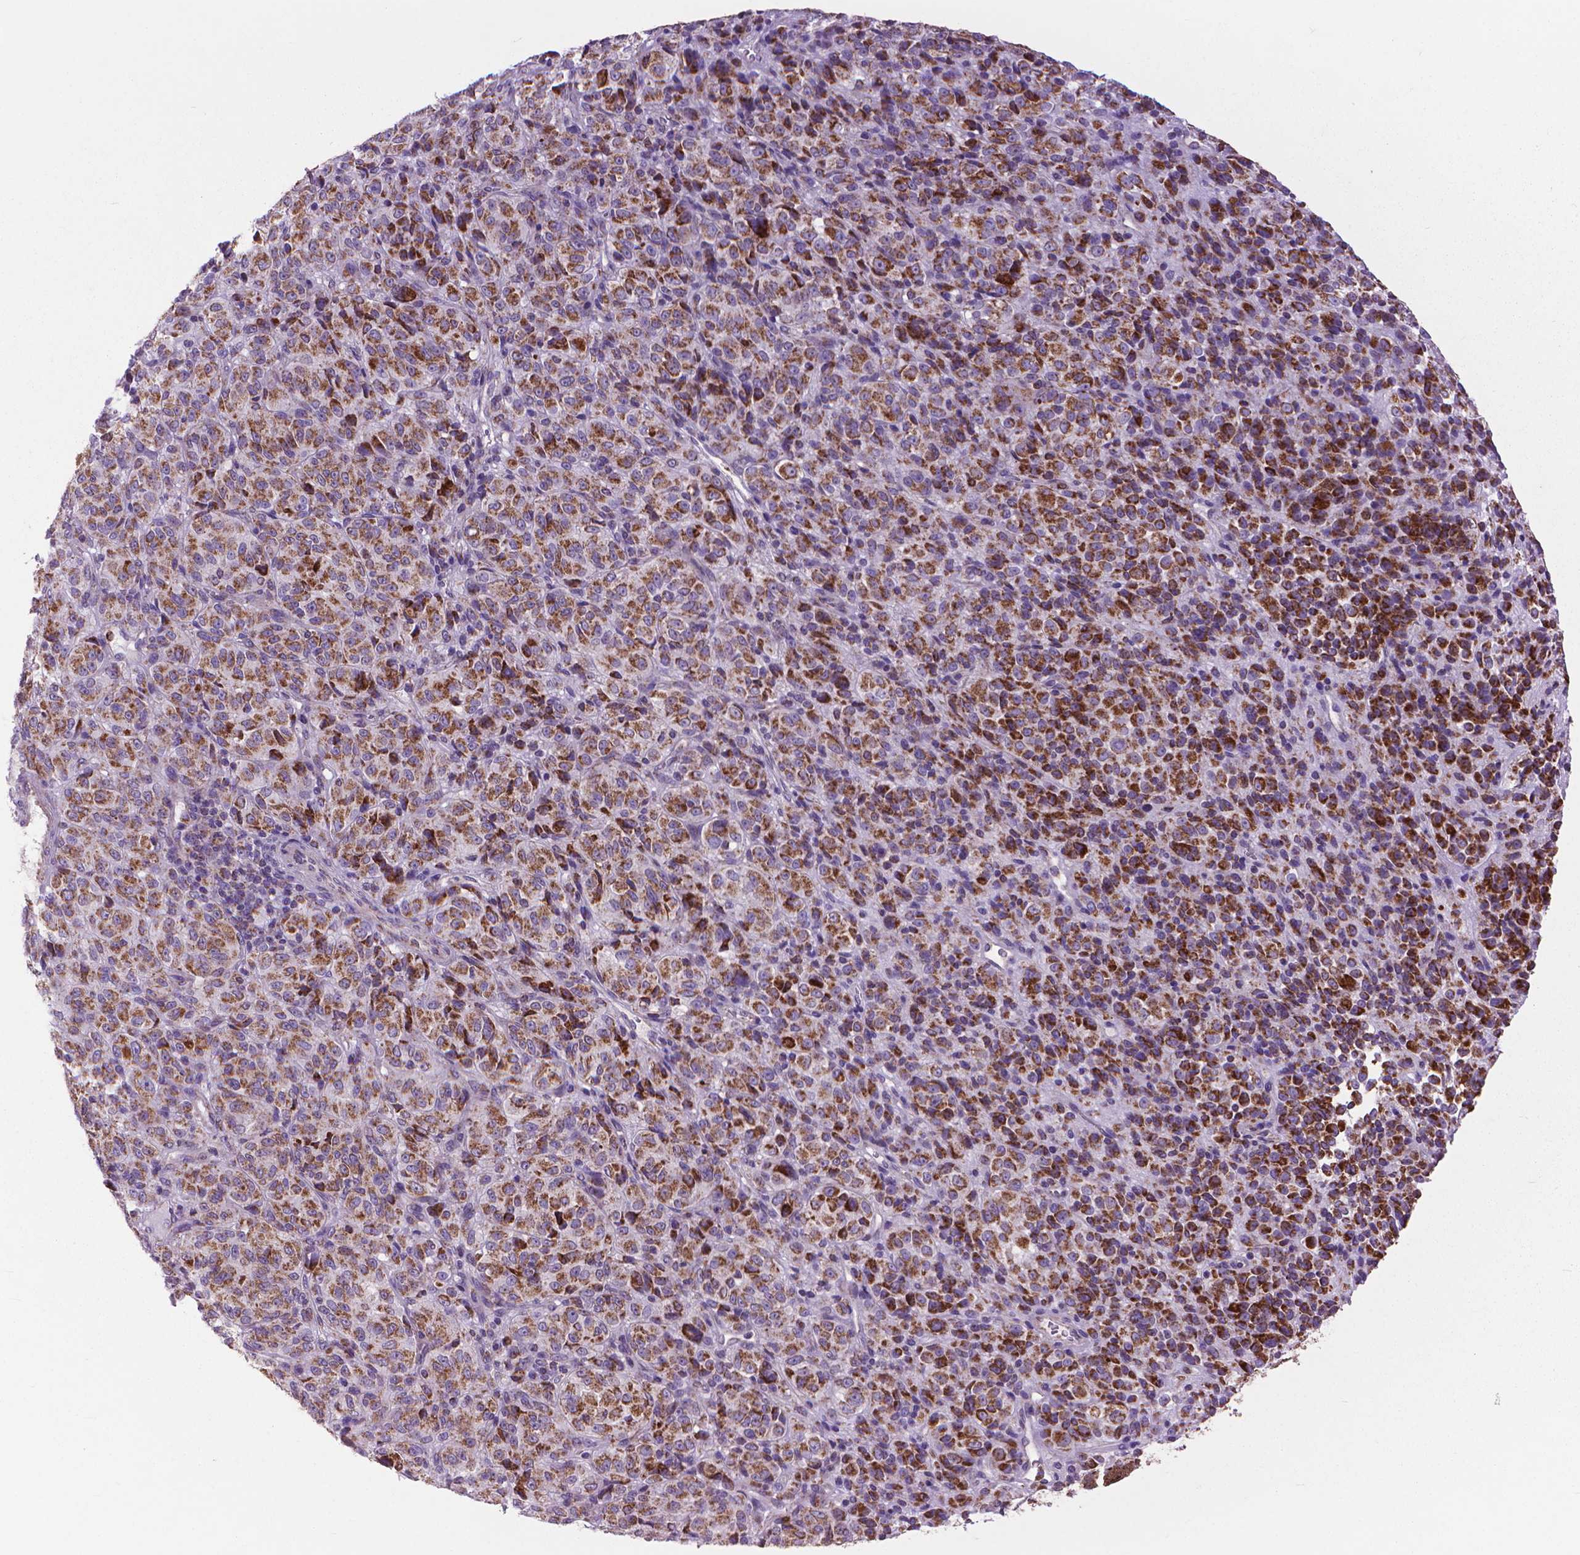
{"staining": {"intensity": "strong", "quantity": ">75%", "location": "cytoplasmic/membranous"}, "tissue": "melanoma", "cell_type": "Tumor cells", "image_type": "cancer", "snomed": [{"axis": "morphology", "description": "Malignant melanoma, Metastatic site"}, {"axis": "topography", "description": "Brain"}], "caption": "Protein analysis of melanoma tissue exhibits strong cytoplasmic/membranous staining in approximately >75% of tumor cells.", "gene": "VDAC1", "patient": {"sex": "female", "age": 56}}